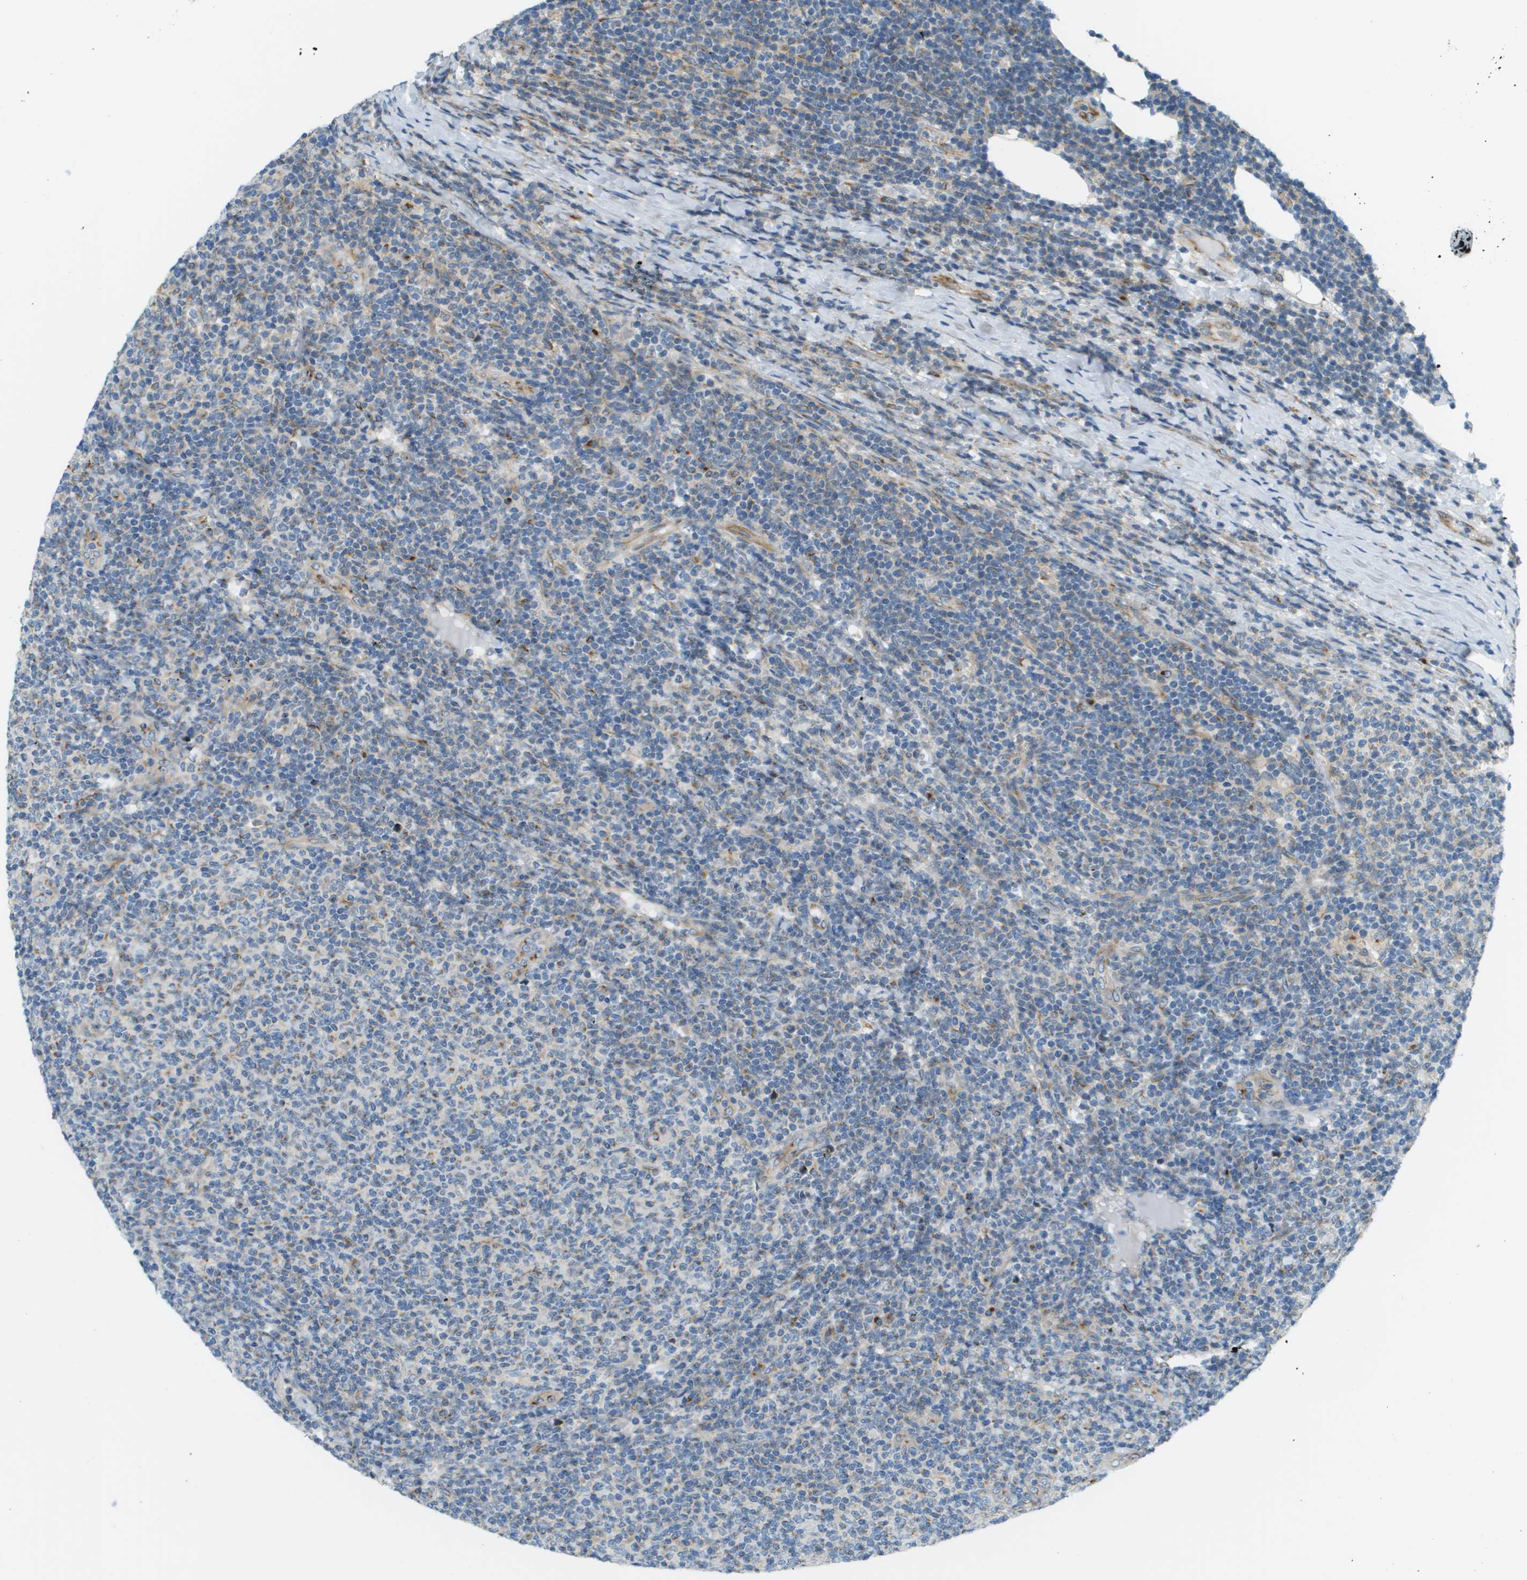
{"staining": {"intensity": "moderate", "quantity": "<25%", "location": "cytoplasmic/membranous"}, "tissue": "lymphoma", "cell_type": "Tumor cells", "image_type": "cancer", "snomed": [{"axis": "morphology", "description": "Malignant lymphoma, non-Hodgkin's type, Low grade"}, {"axis": "topography", "description": "Lymph node"}], "caption": "Protein expression analysis of lymphoma demonstrates moderate cytoplasmic/membranous staining in about <25% of tumor cells.", "gene": "ACBD3", "patient": {"sex": "male", "age": 66}}